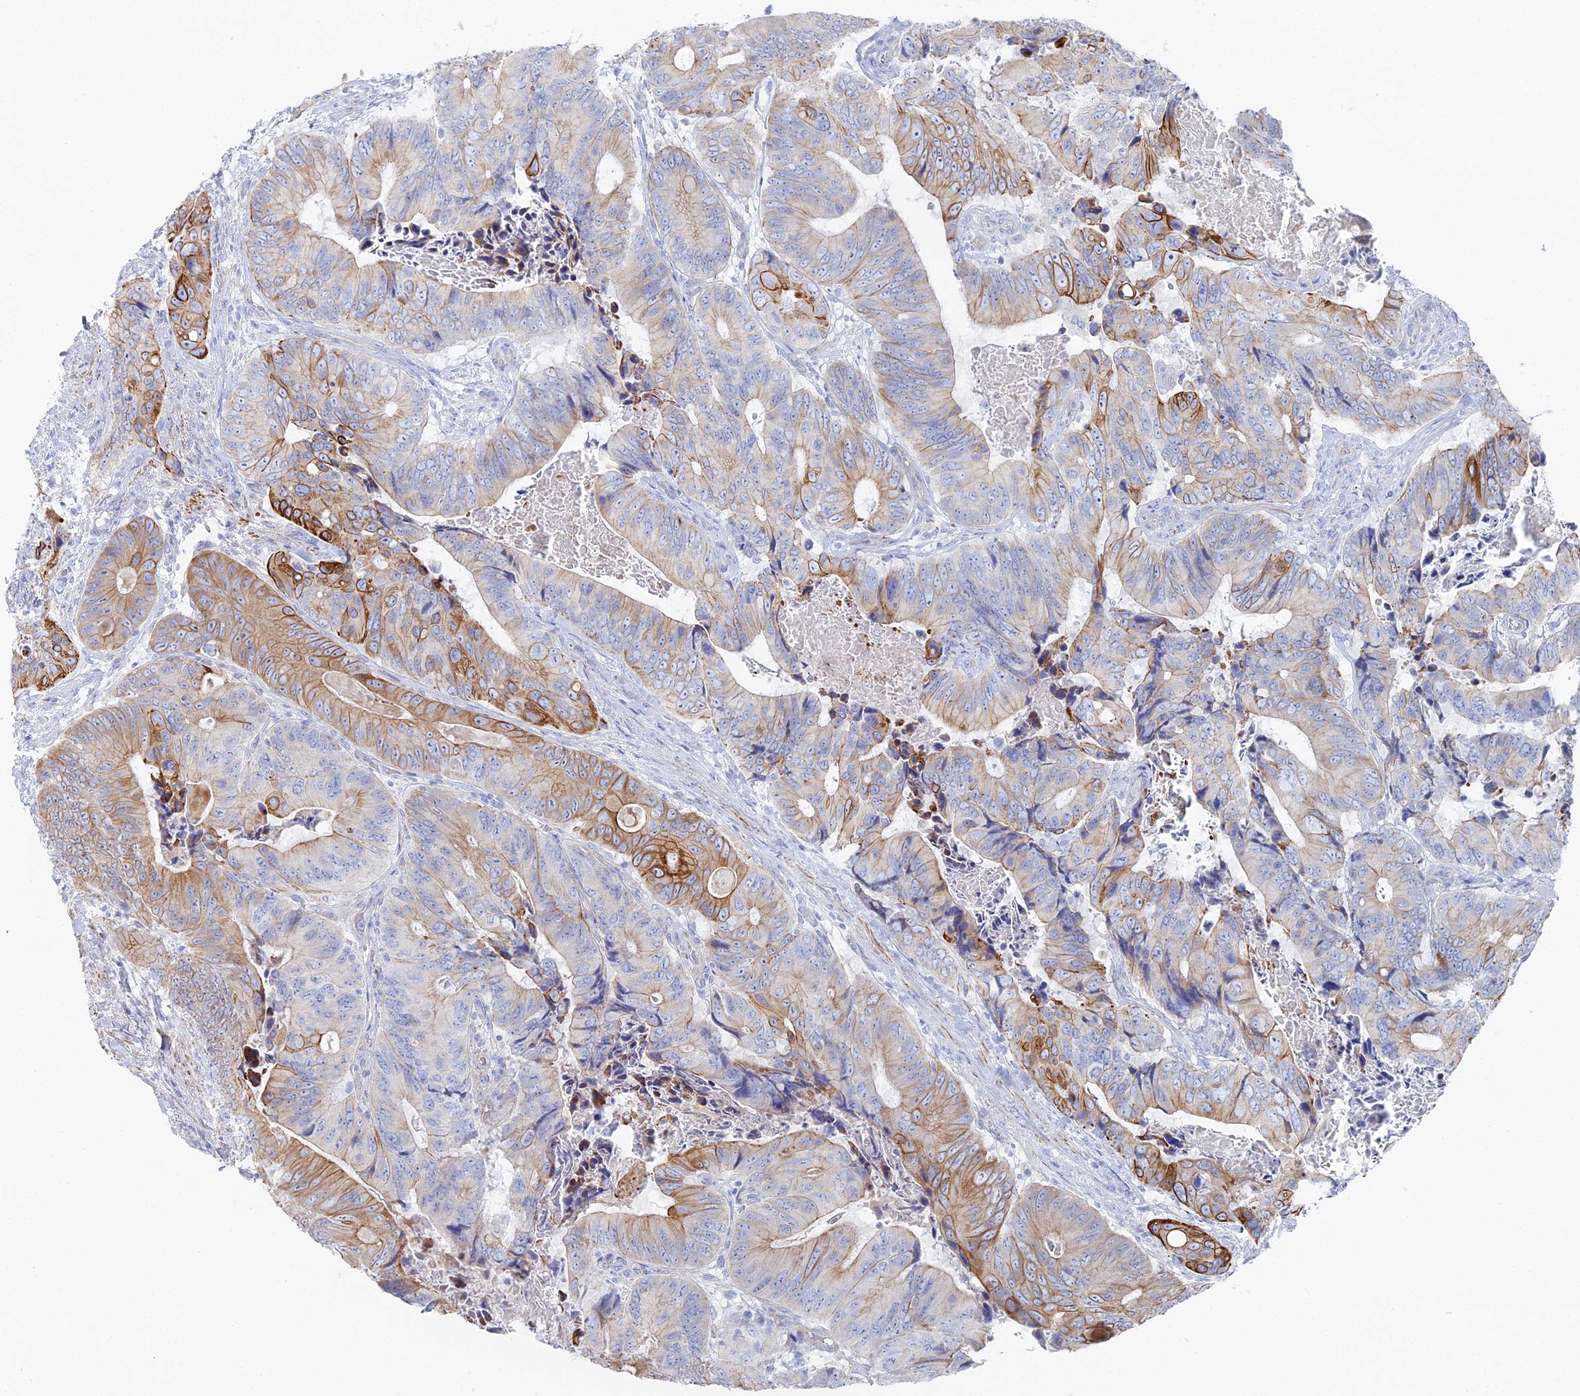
{"staining": {"intensity": "strong", "quantity": "25%-75%", "location": "cytoplasmic/membranous"}, "tissue": "colorectal cancer", "cell_type": "Tumor cells", "image_type": "cancer", "snomed": [{"axis": "morphology", "description": "Adenocarcinoma, NOS"}, {"axis": "topography", "description": "Colon"}], "caption": "DAB immunohistochemical staining of colorectal cancer displays strong cytoplasmic/membranous protein staining in about 25%-75% of tumor cells.", "gene": "DHX34", "patient": {"sex": "male", "age": 84}}